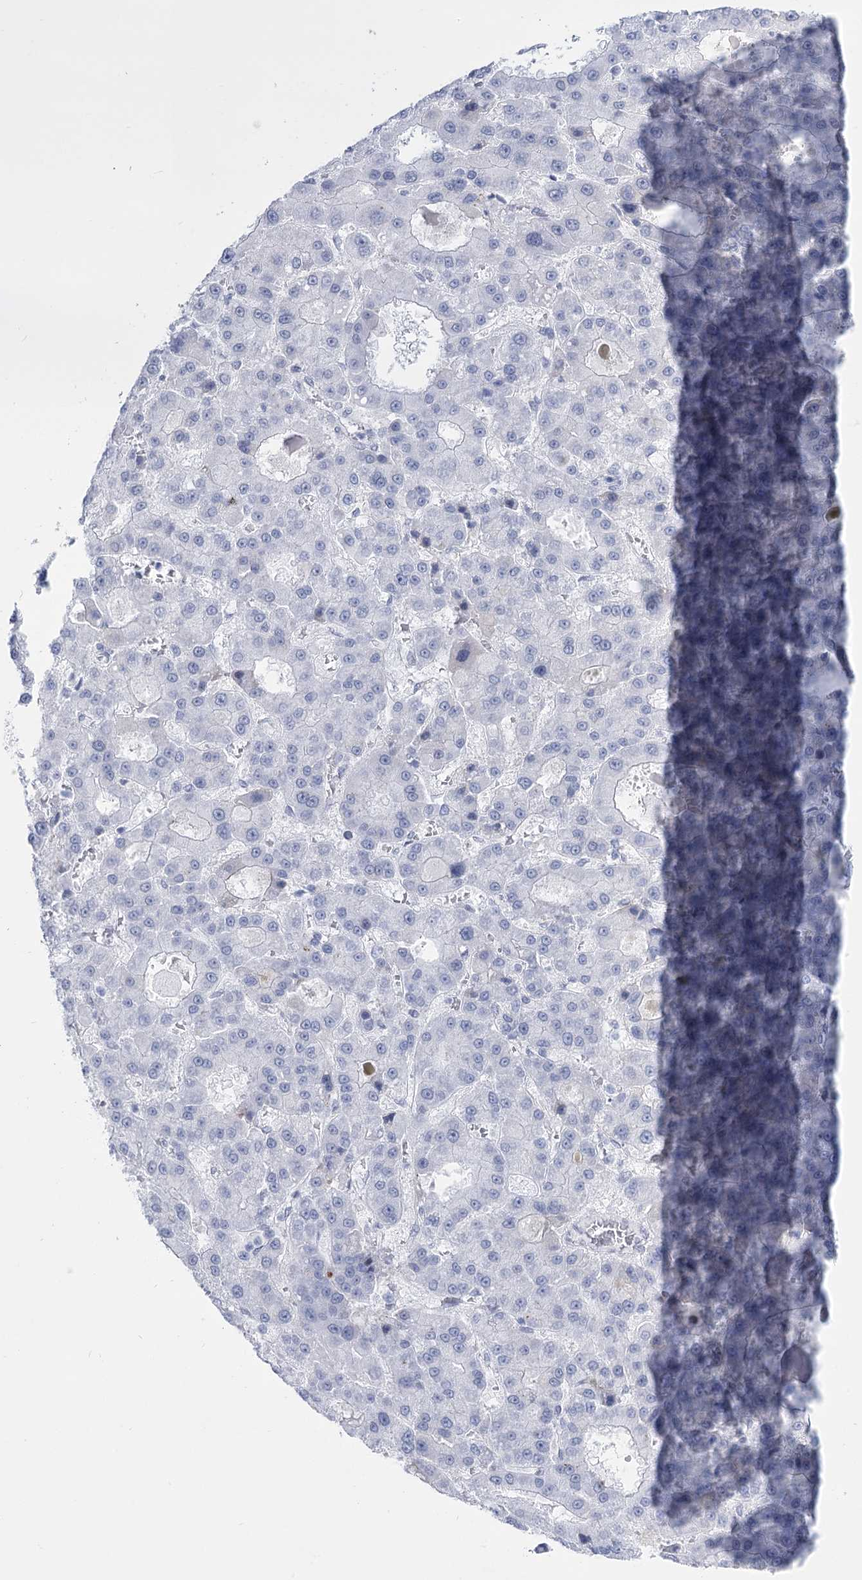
{"staining": {"intensity": "negative", "quantity": "none", "location": "none"}, "tissue": "liver cancer", "cell_type": "Tumor cells", "image_type": "cancer", "snomed": [{"axis": "morphology", "description": "Carcinoma, Hepatocellular, NOS"}, {"axis": "topography", "description": "Liver"}], "caption": "A photomicrograph of human hepatocellular carcinoma (liver) is negative for staining in tumor cells.", "gene": "HORMAD1", "patient": {"sex": "male", "age": 70}}